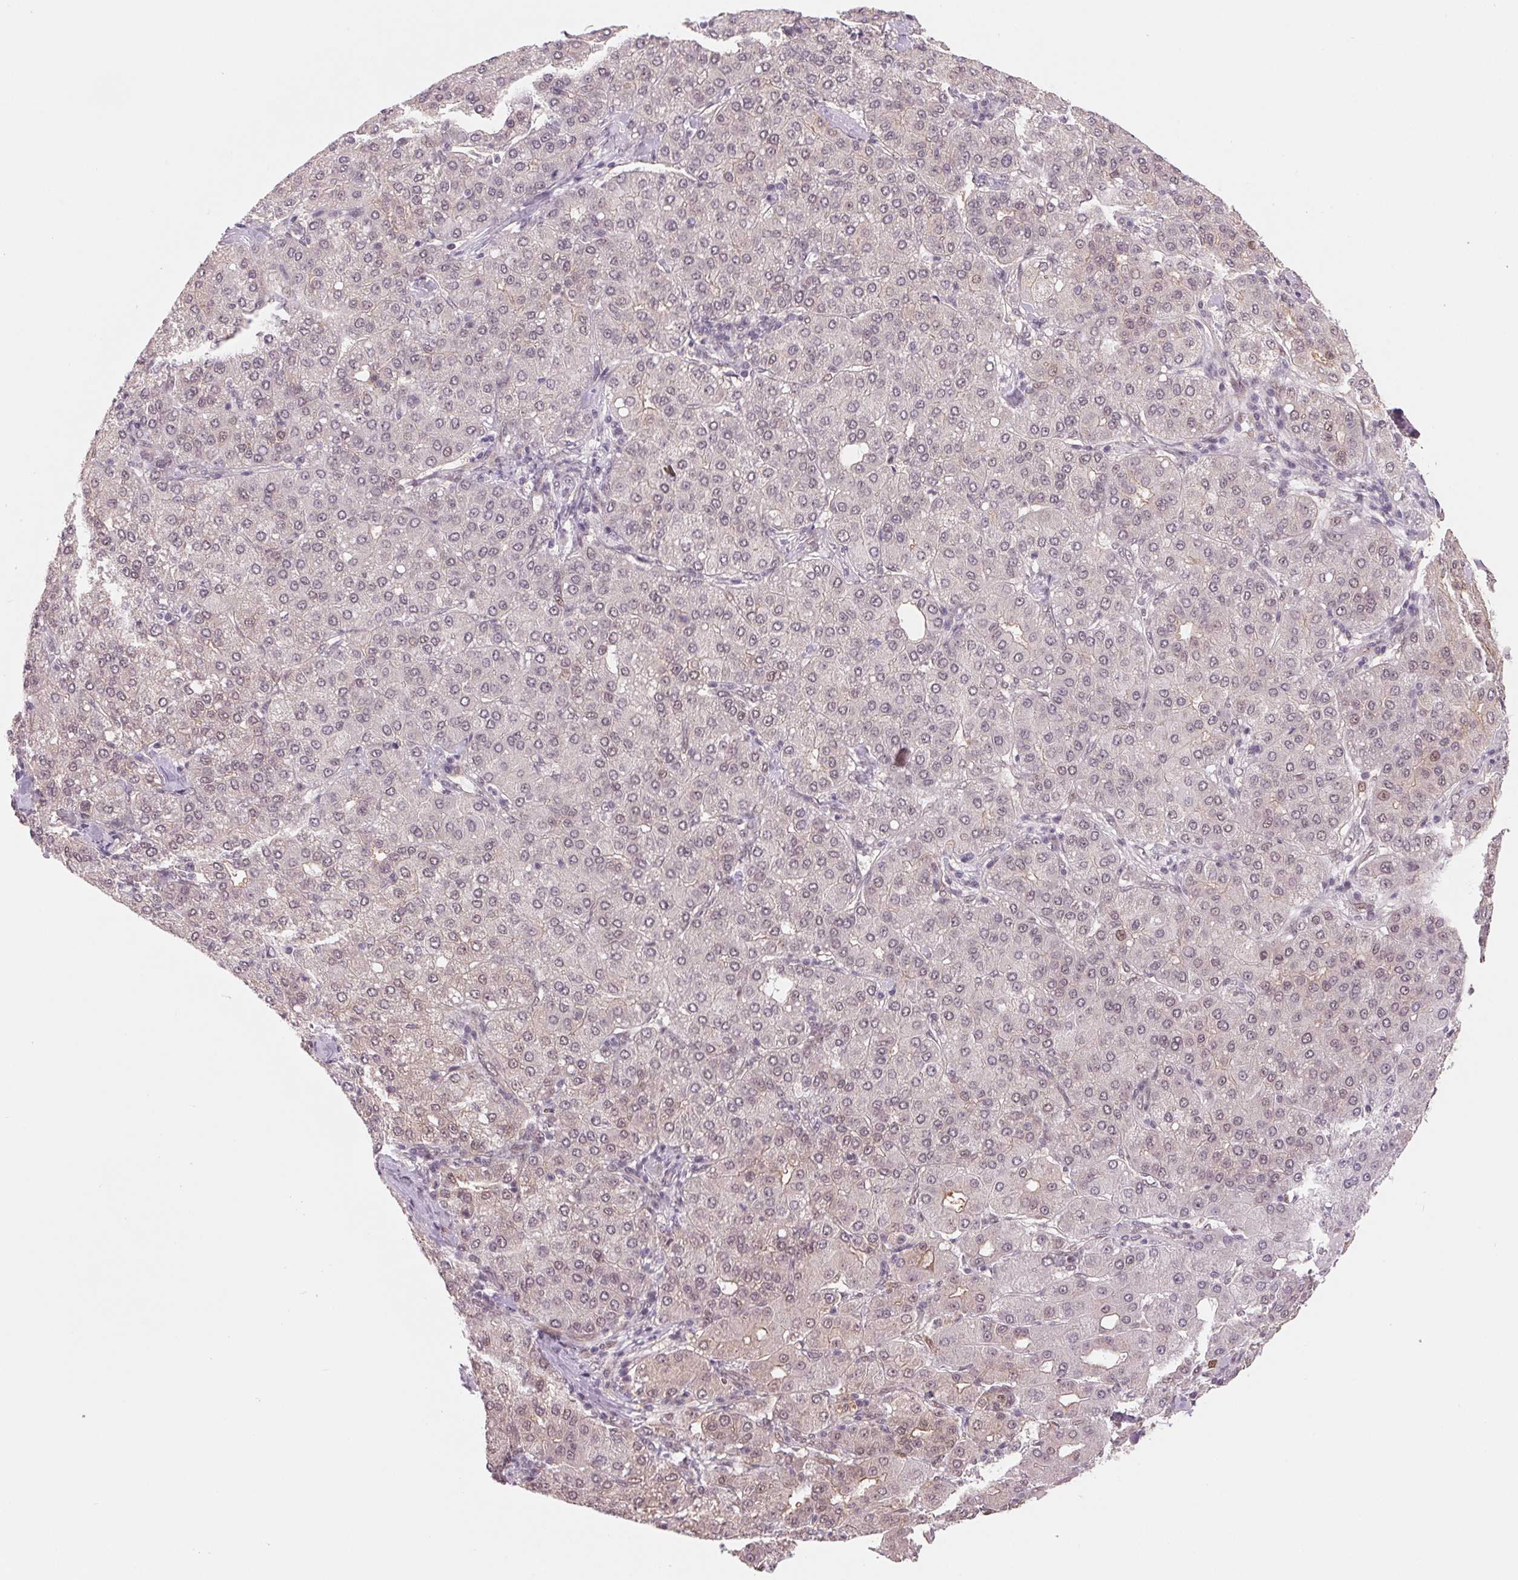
{"staining": {"intensity": "weak", "quantity": "<25%", "location": "nuclear"}, "tissue": "liver cancer", "cell_type": "Tumor cells", "image_type": "cancer", "snomed": [{"axis": "morphology", "description": "Carcinoma, Hepatocellular, NOS"}, {"axis": "topography", "description": "Liver"}], "caption": "An immunohistochemistry micrograph of liver hepatocellular carcinoma is shown. There is no staining in tumor cells of liver hepatocellular carcinoma.", "gene": "DNAJB6", "patient": {"sex": "male", "age": 65}}